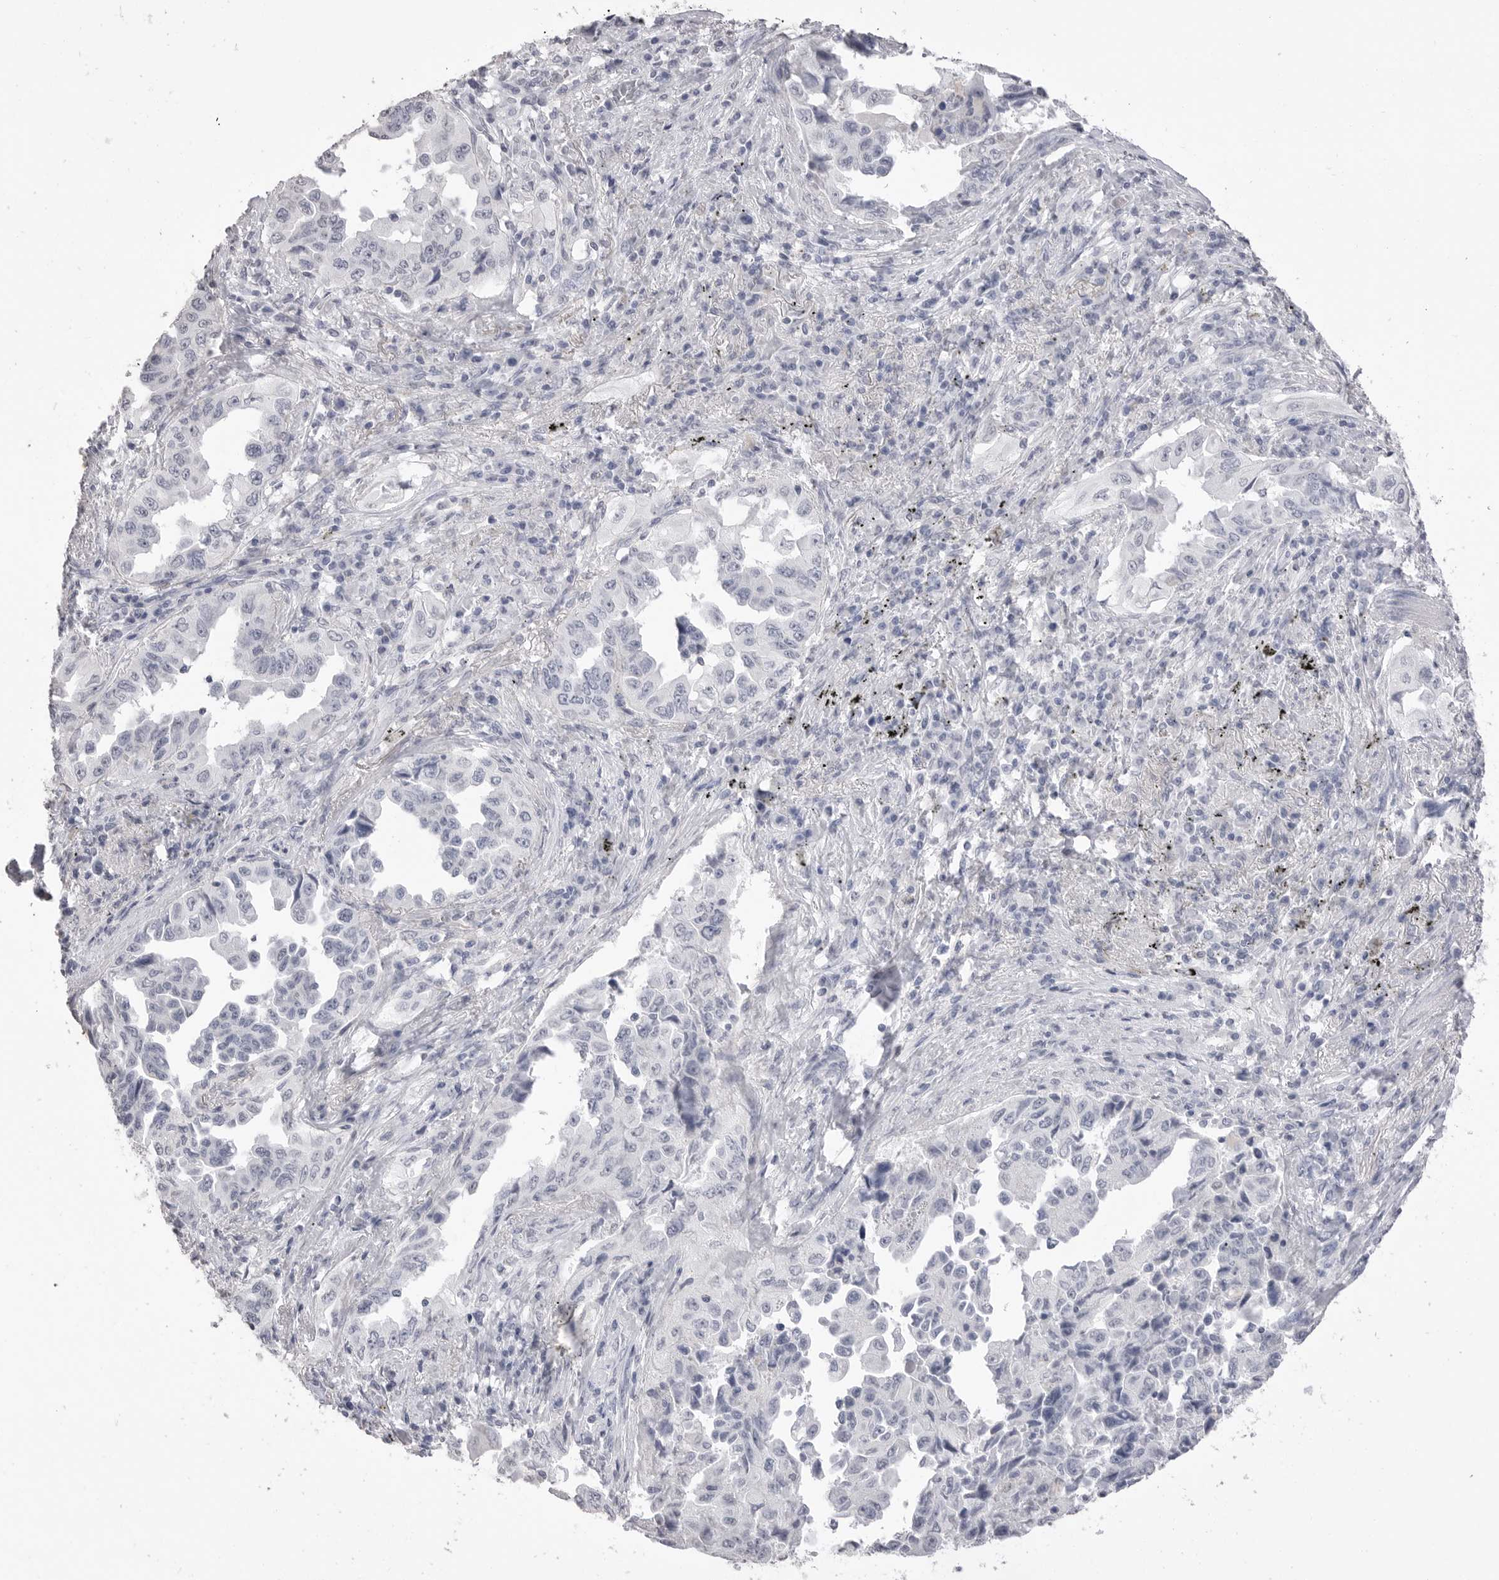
{"staining": {"intensity": "negative", "quantity": "none", "location": "none"}, "tissue": "lung cancer", "cell_type": "Tumor cells", "image_type": "cancer", "snomed": [{"axis": "morphology", "description": "Adenocarcinoma, NOS"}, {"axis": "topography", "description": "Lung"}], "caption": "Protein analysis of lung adenocarcinoma displays no significant positivity in tumor cells.", "gene": "ICAM5", "patient": {"sex": "female", "age": 51}}